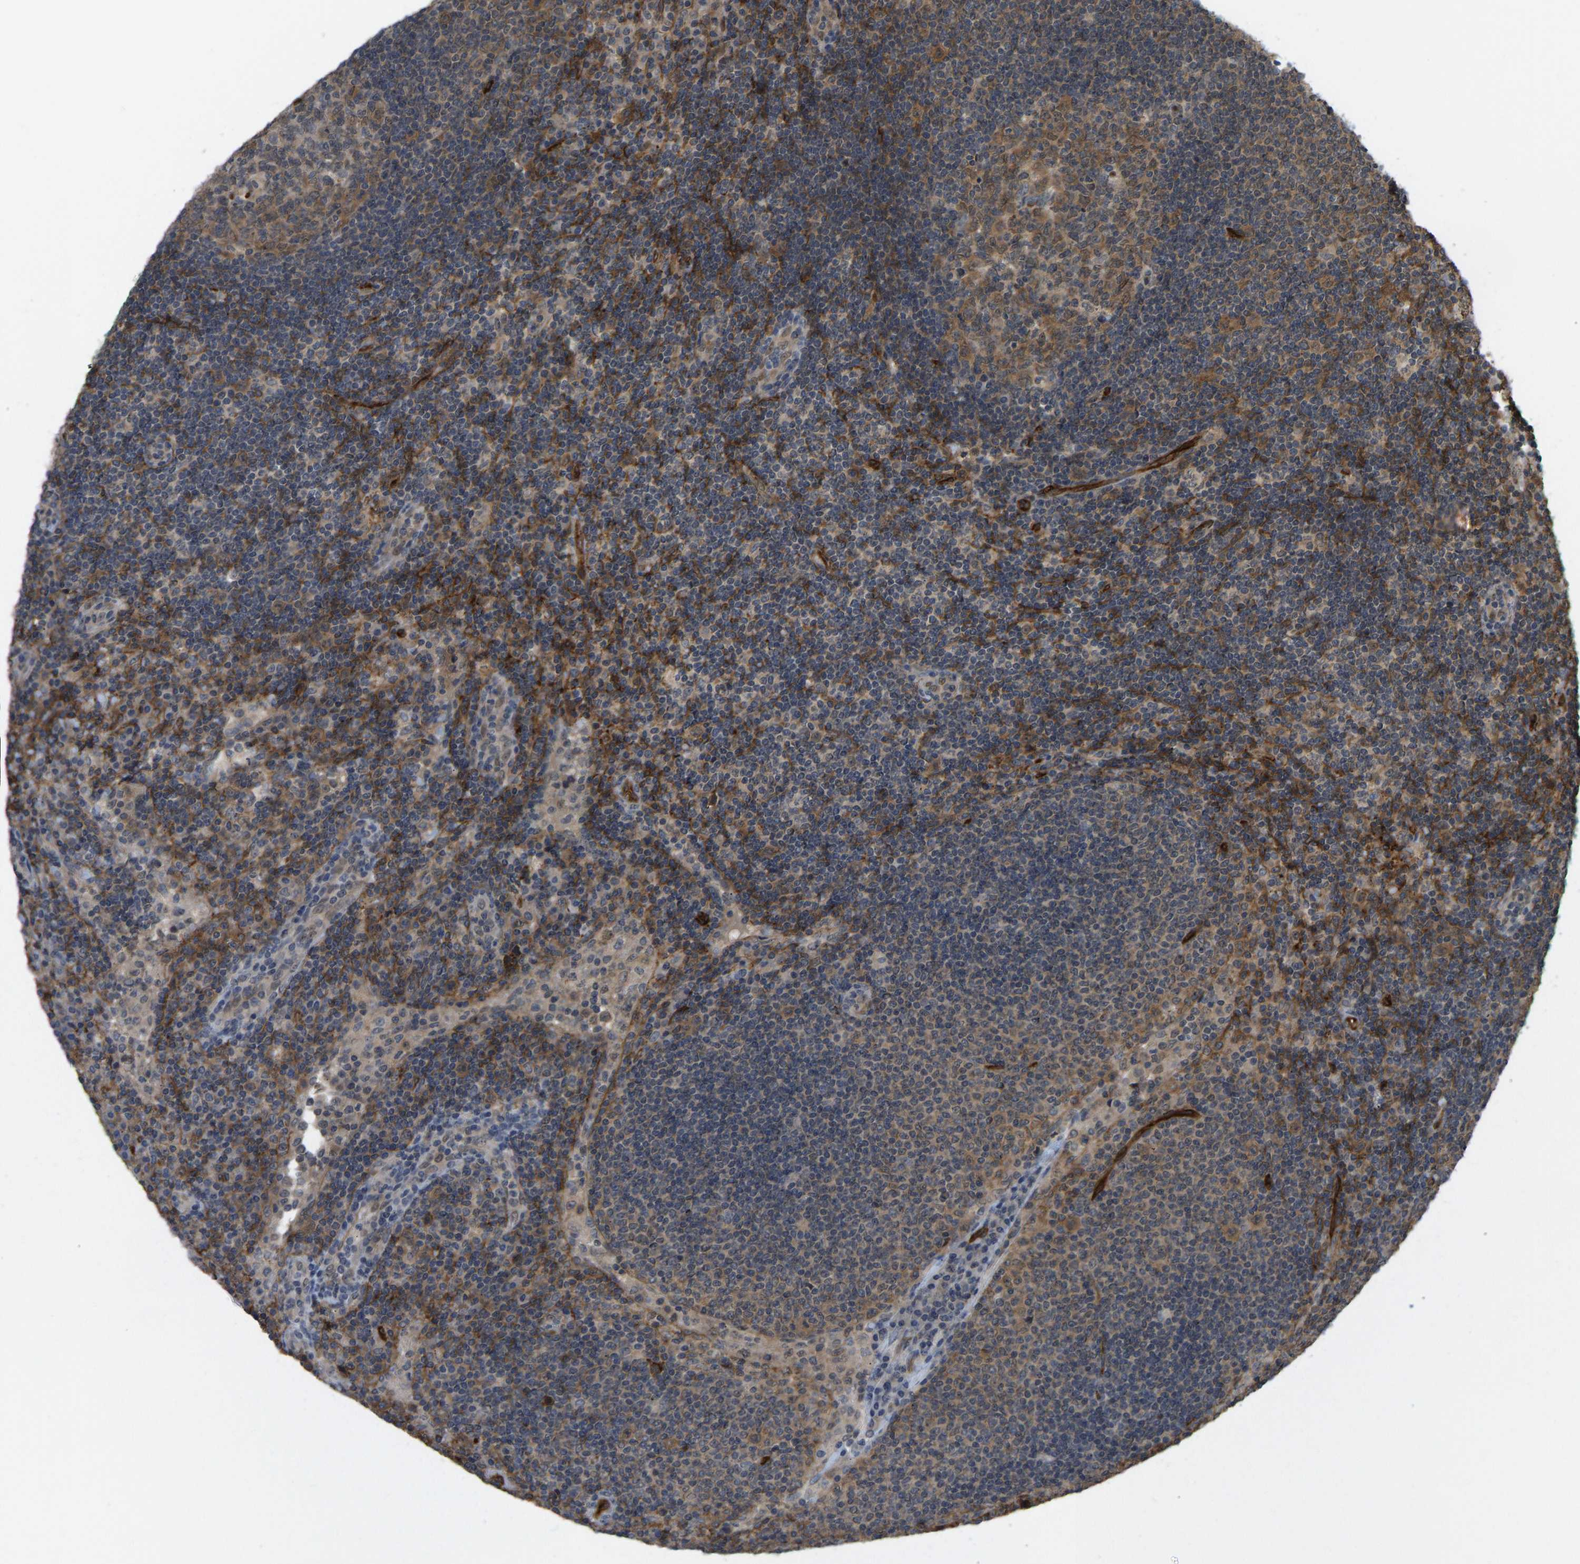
{"staining": {"intensity": "moderate", "quantity": ">75%", "location": "cytoplasmic/membranous"}, "tissue": "lymph node", "cell_type": "Germinal center cells", "image_type": "normal", "snomed": [{"axis": "morphology", "description": "Normal tissue, NOS"}, {"axis": "topography", "description": "Lymph node"}], "caption": "High-power microscopy captured an immunohistochemistry micrograph of benign lymph node, revealing moderate cytoplasmic/membranous staining in approximately >75% of germinal center cells.", "gene": "CCT8", "patient": {"sex": "female", "age": 53}}